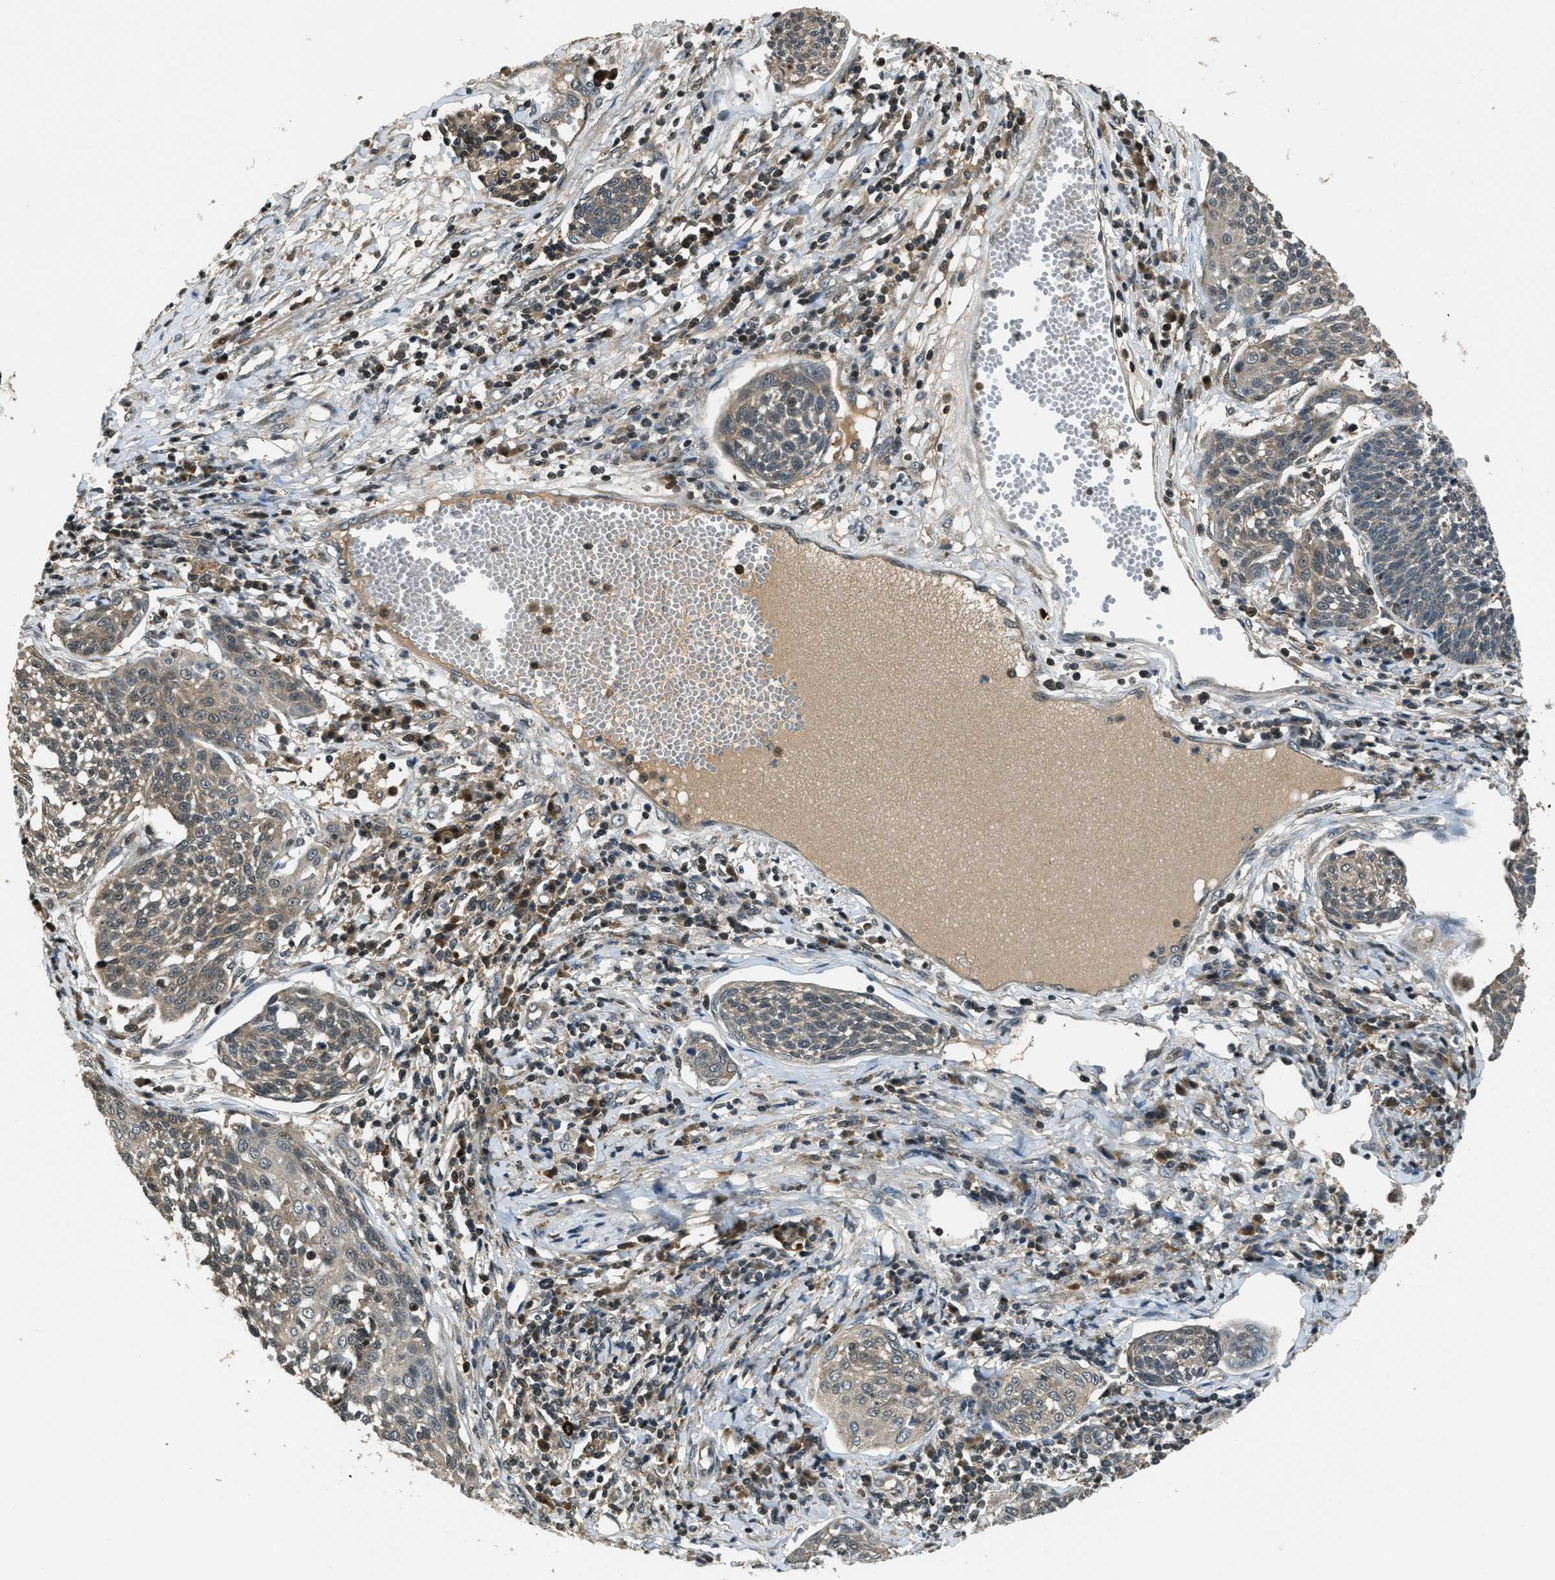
{"staining": {"intensity": "weak", "quantity": "25%-75%", "location": "cytoplasmic/membranous"}, "tissue": "cervical cancer", "cell_type": "Tumor cells", "image_type": "cancer", "snomed": [{"axis": "morphology", "description": "Squamous cell carcinoma, NOS"}, {"axis": "topography", "description": "Cervix"}], "caption": "Protein staining of cervical cancer tissue demonstrates weak cytoplasmic/membranous staining in approximately 25%-75% of tumor cells. The protein of interest is stained brown, and the nuclei are stained in blue (DAB (3,3'-diaminobenzidine) IHC with brightfield microscopy, high magnification).", "gene": "DUSP6", "patient": {"sex": "female", "age": 34}}